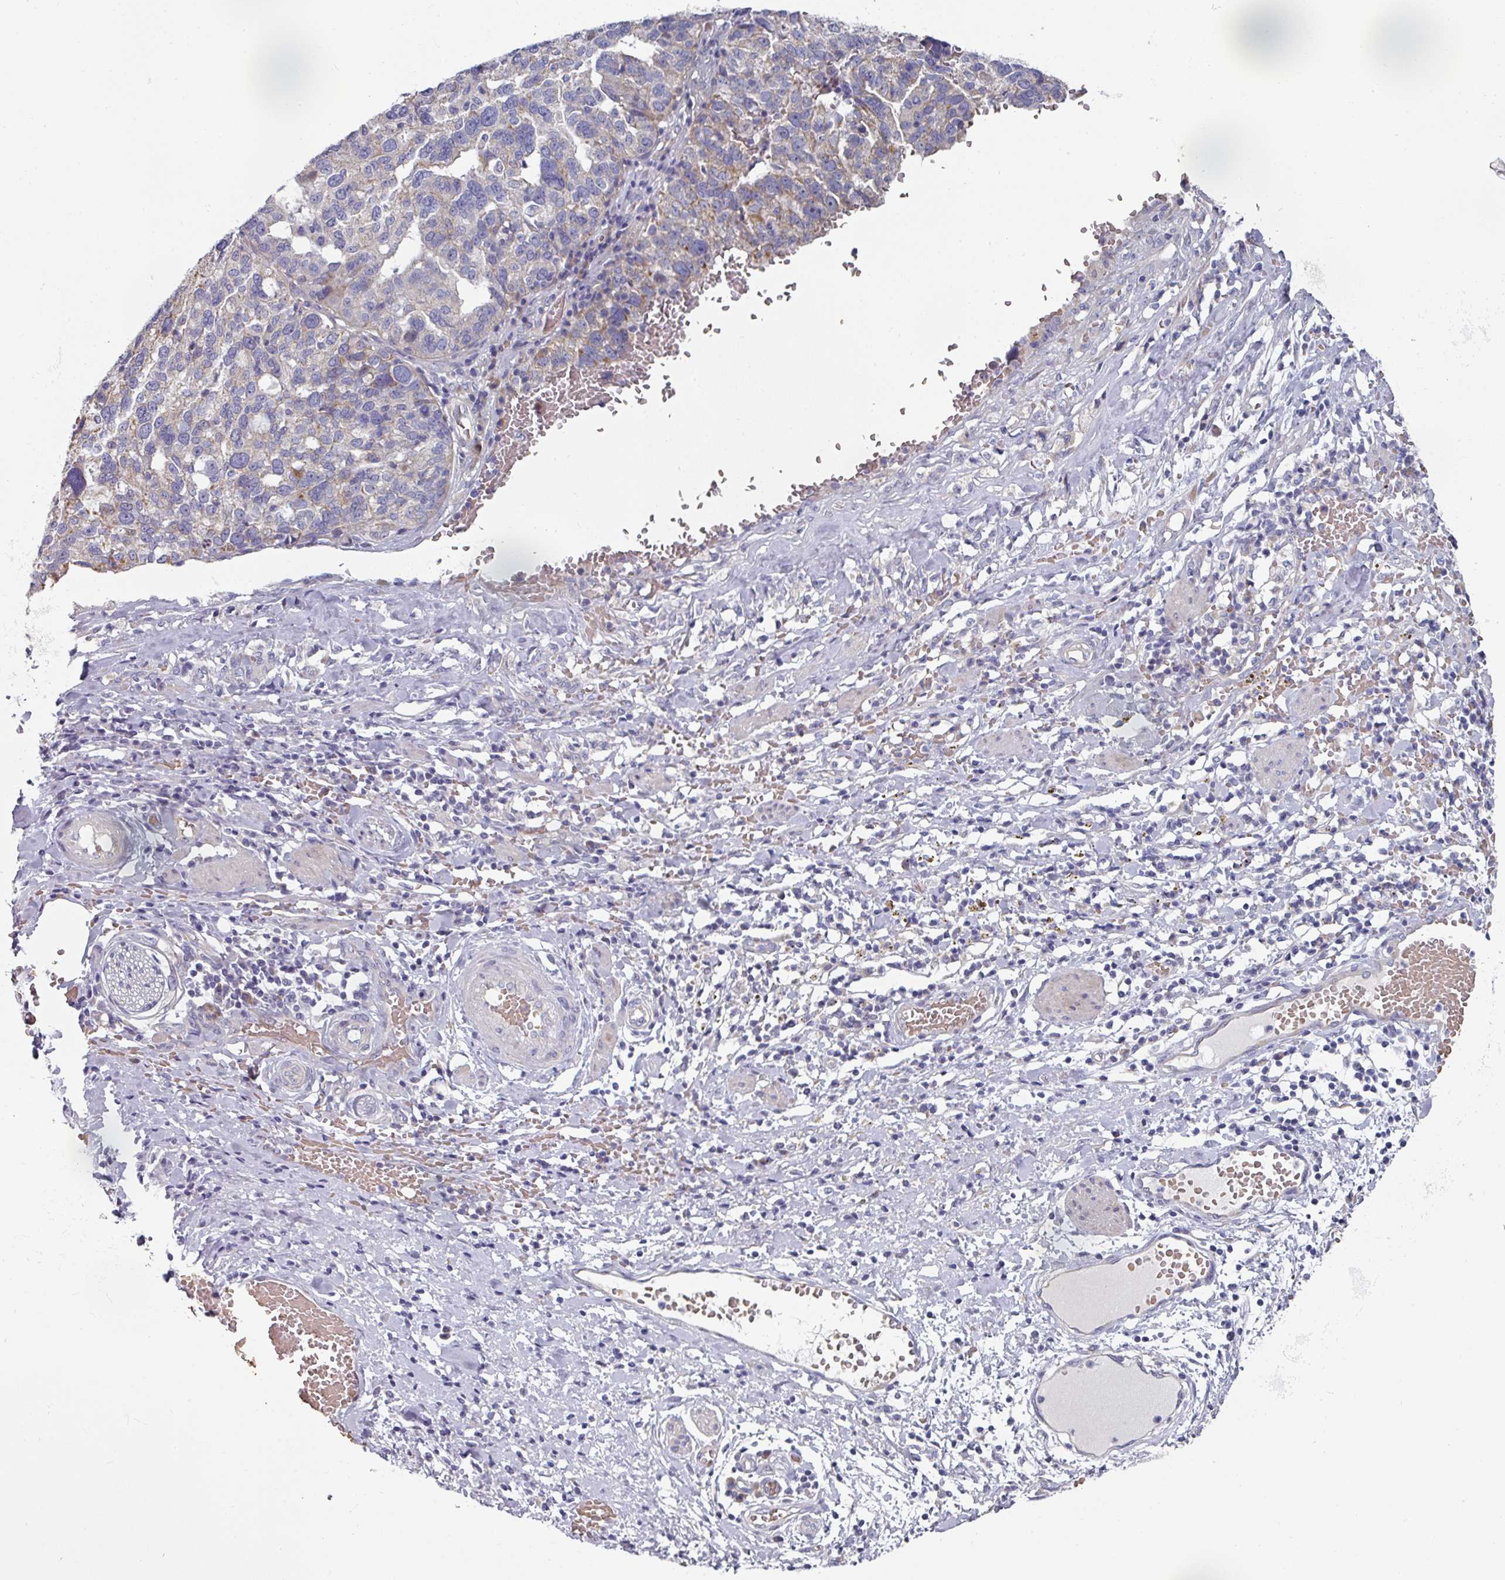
{"staining": {"intensity": "moderate", "quantity": "<25%", "location": "cytoplasmic/membranous"}, "tissue": "ovarian cancer", "cell_type": "Tumor cells", "image_type": "cancer", "snomed": [{"axis": "morphology", "description": "Cystadenocarcinoma, serous, NOS"}, {"axis": "topography", "description": "Ovary"}], "caption": "A brown stain labels moderate cytoplasmic/membranous expression of a protein in human ovarian cancer tumor cells.", "gene": "PYROXD2", "patient": {"sex": "female", "age": 59}}